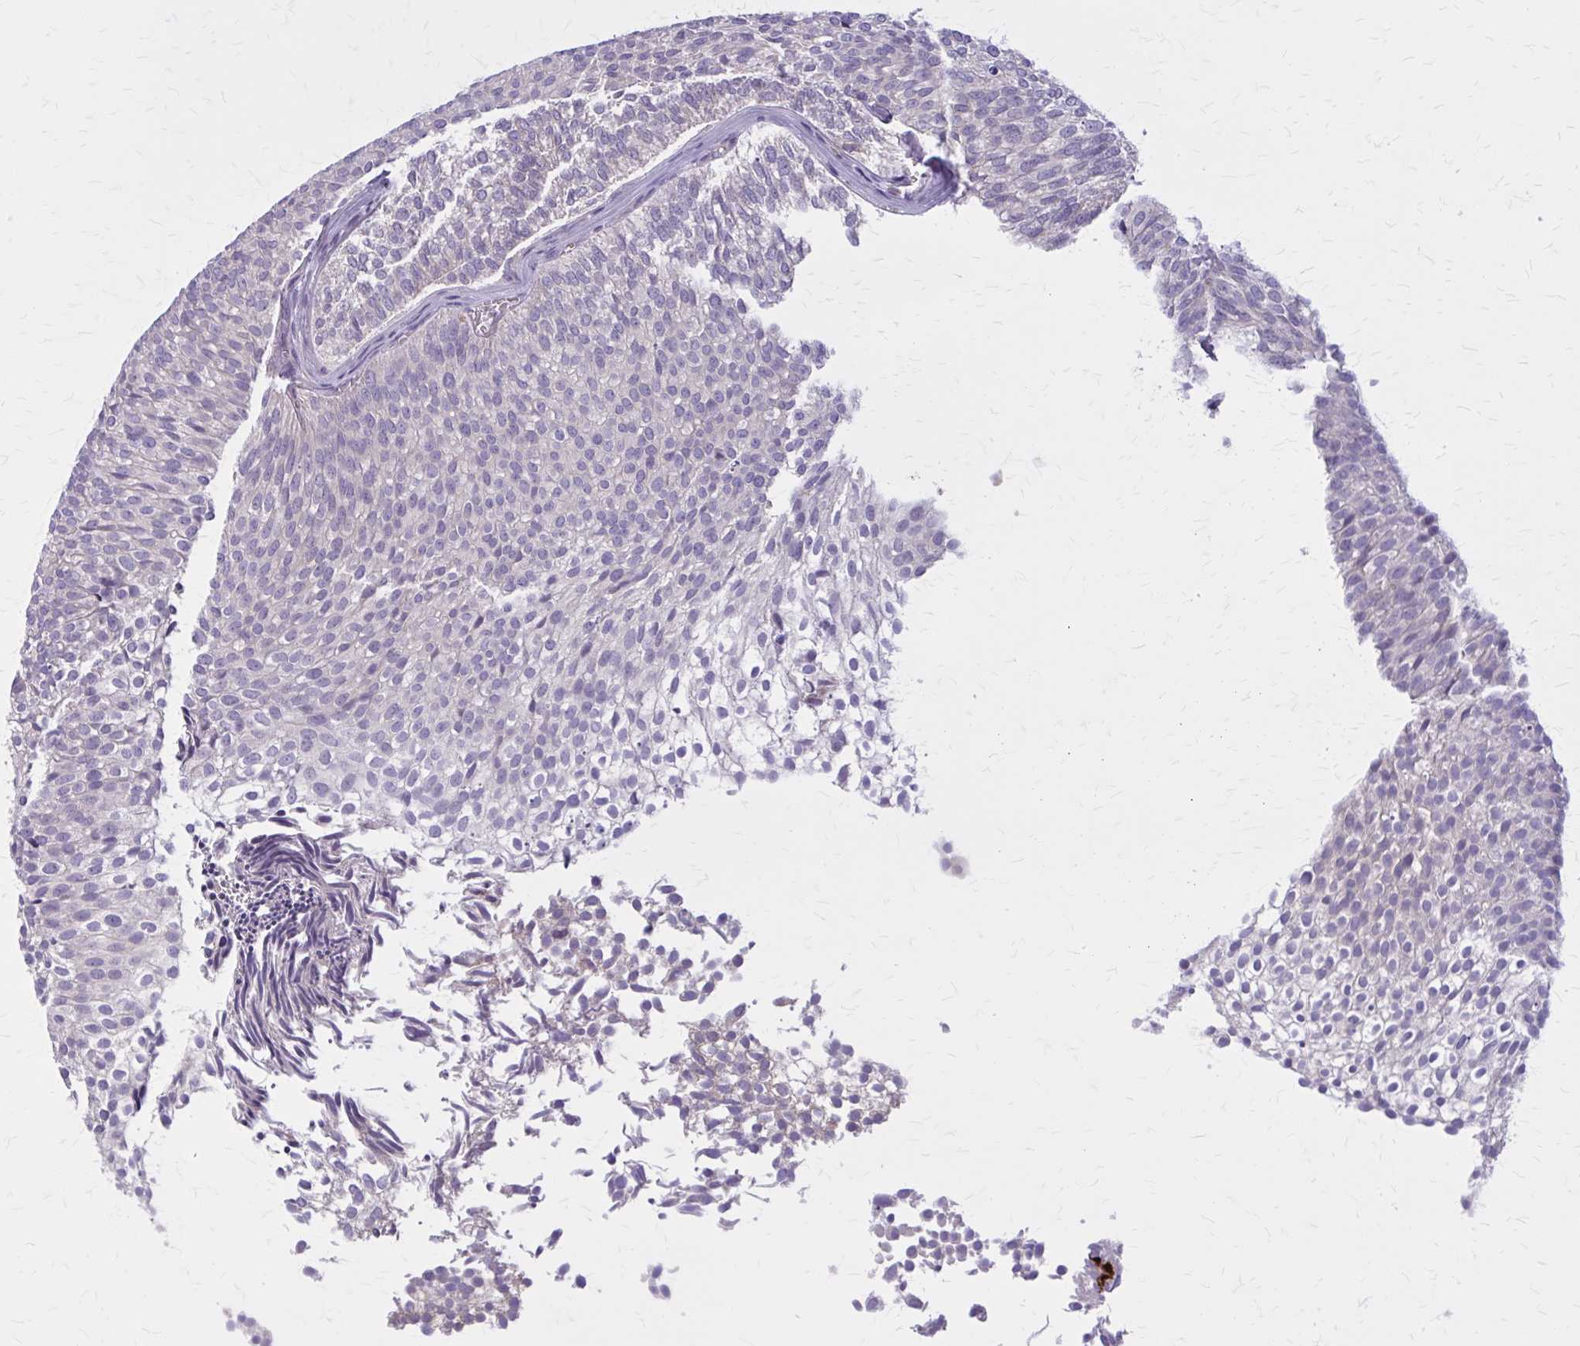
{"staining": {"intensity": "negative", "quantity": "none", "location": "none"}, "tissue": "urothelial cancer", "cell_type": "Tumor cells", "image_type": "cancer", "snomed": [{"axis": "morphology", "description": "Urothelial carcinoma, Low grade"}, {"axis": "topography", "description": "Urinary bladder"}], "caption": "DAB immunohistochemical staining of human low-grade urothelial carcinoma exhibits no significant expression in tumor cells.", "gene": "PITPNM1", "patient": {"sex": "male", "age": 91}}